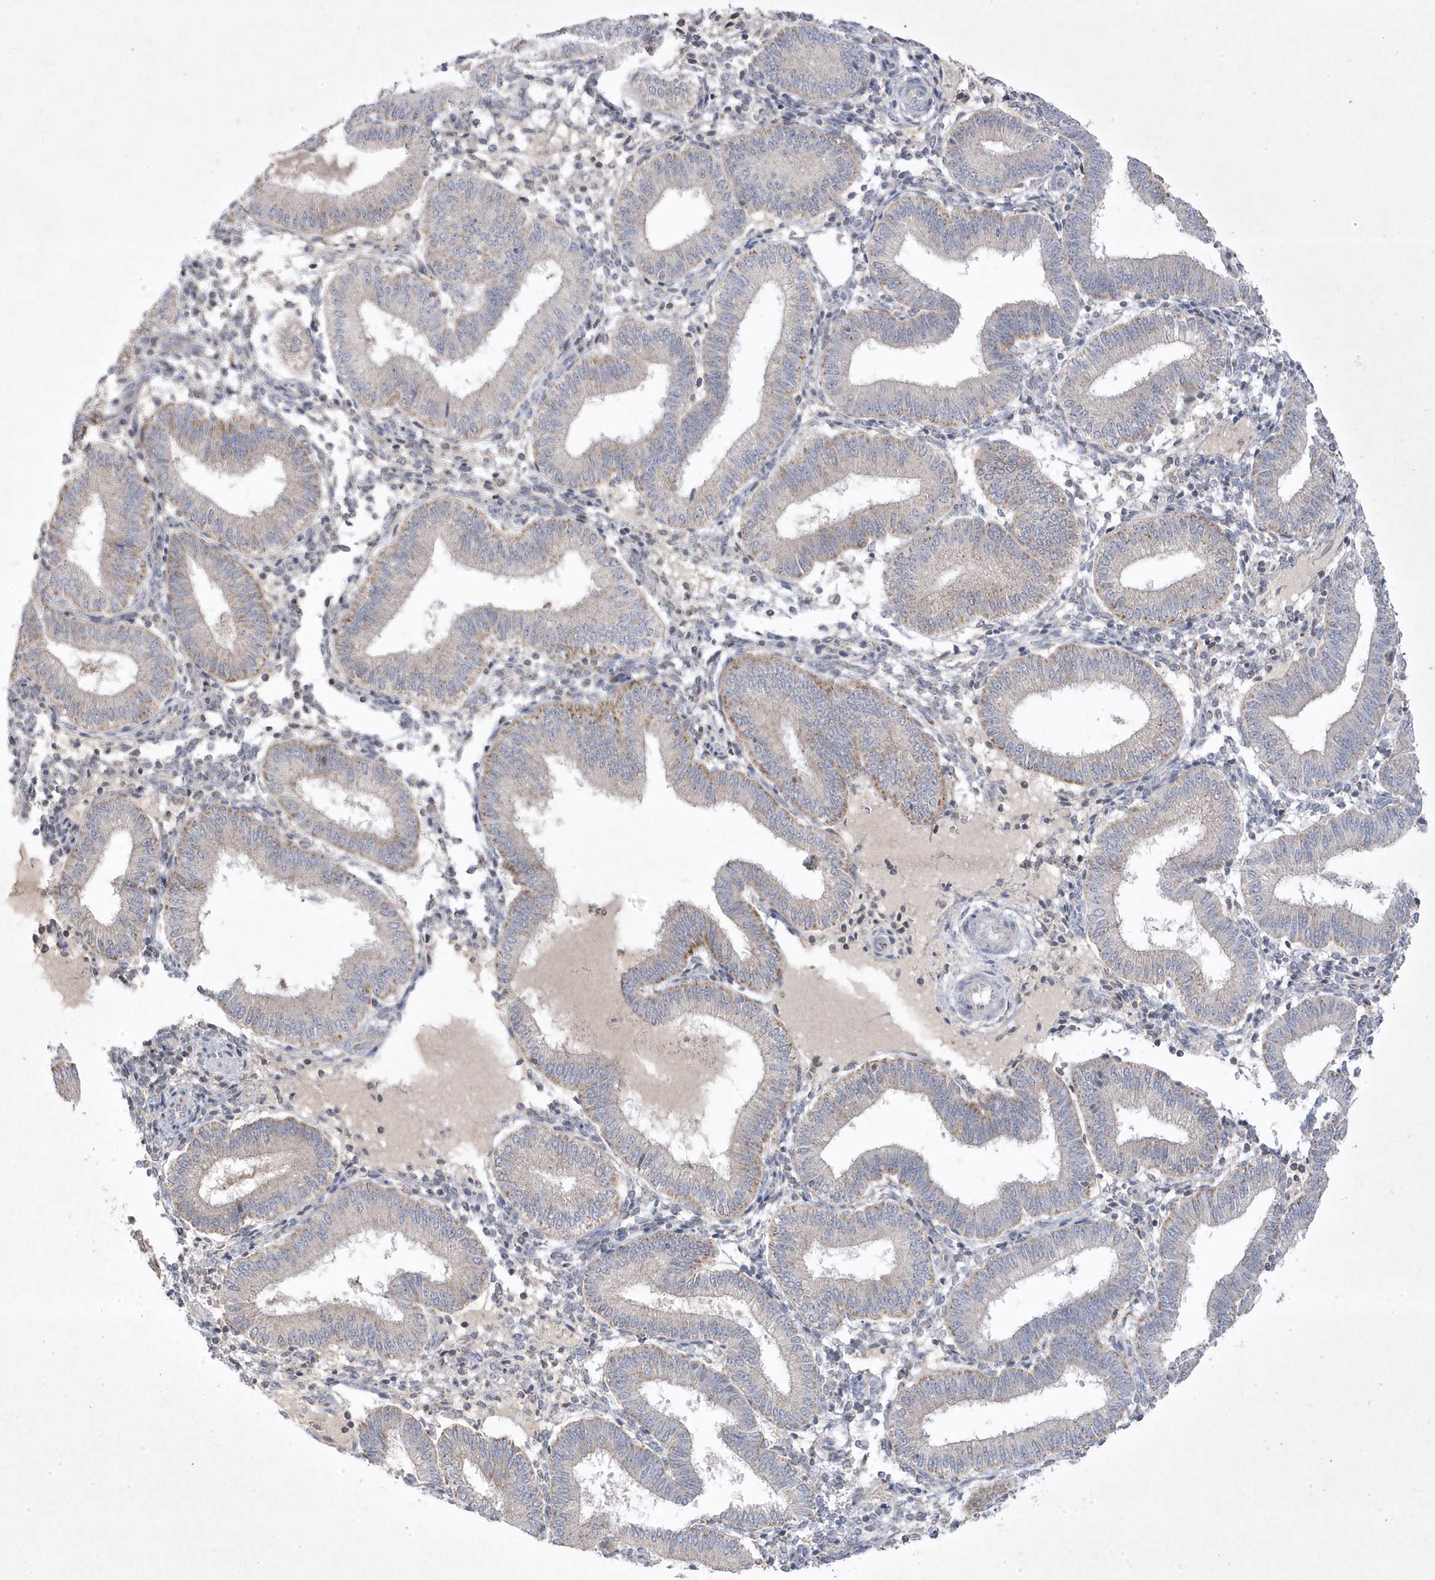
{"staining": {"intensity": "weak", "quantity": "<25%", "location": "cytoplasmic/membranous"}, "tissue": "endometrium", "cell_type": "Cells in endometrial stroma", "image_type": "normal", "snomed": [{"axis": "morphology", "description": "Normal tissue, NOS"}, {"axis": "topography", "description": "Endometrium"}], "caption": "Immunohistochemistry histopathology image of benign endometrium: human endometrium stained with DAB reveals no significant protein positivity in cells in endometrial stroma. Nuclei are stained in blue.", "gene": "ADAMTSL3", "patient": {"sex": "female", "age": 39}}